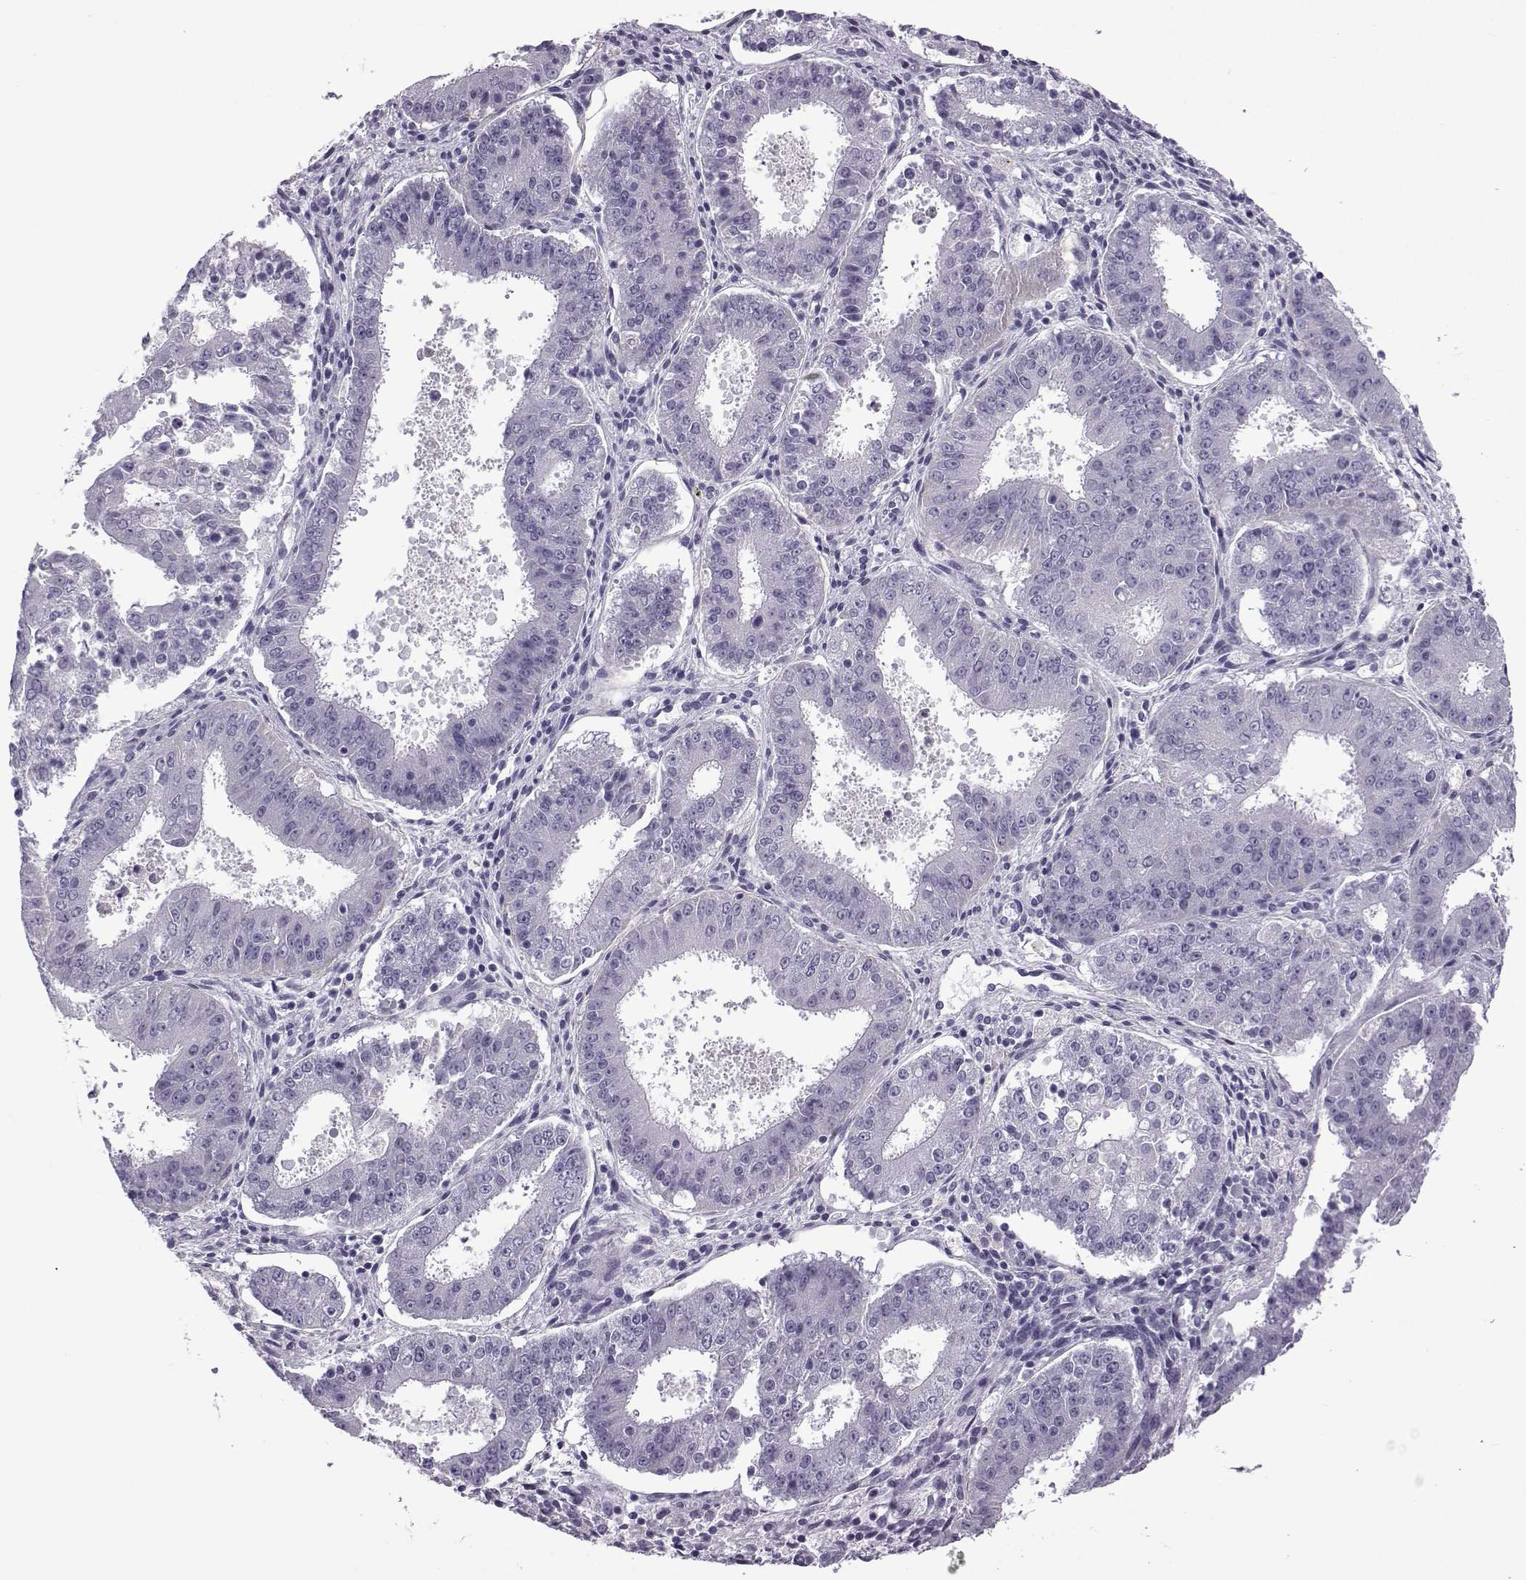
{"staining": {"intensity": "negative", "quantity": "none", "location": "none"}, "tissue": "ovarian cancer", "cell_type": "Tumor cells", "image_type": "cancer", "snomed": [{"axis": "morphology", "description": "Carcinoma, endometroid"}, {"axis": "topography", "description": "Ovary"}], "caption": "Micrograph shows no significant protein staining in tumor cells of ovarian cancer (endometroid carcinoma).", "gene": "OIP5", "patient": {"sex": "female", "age": 42}}